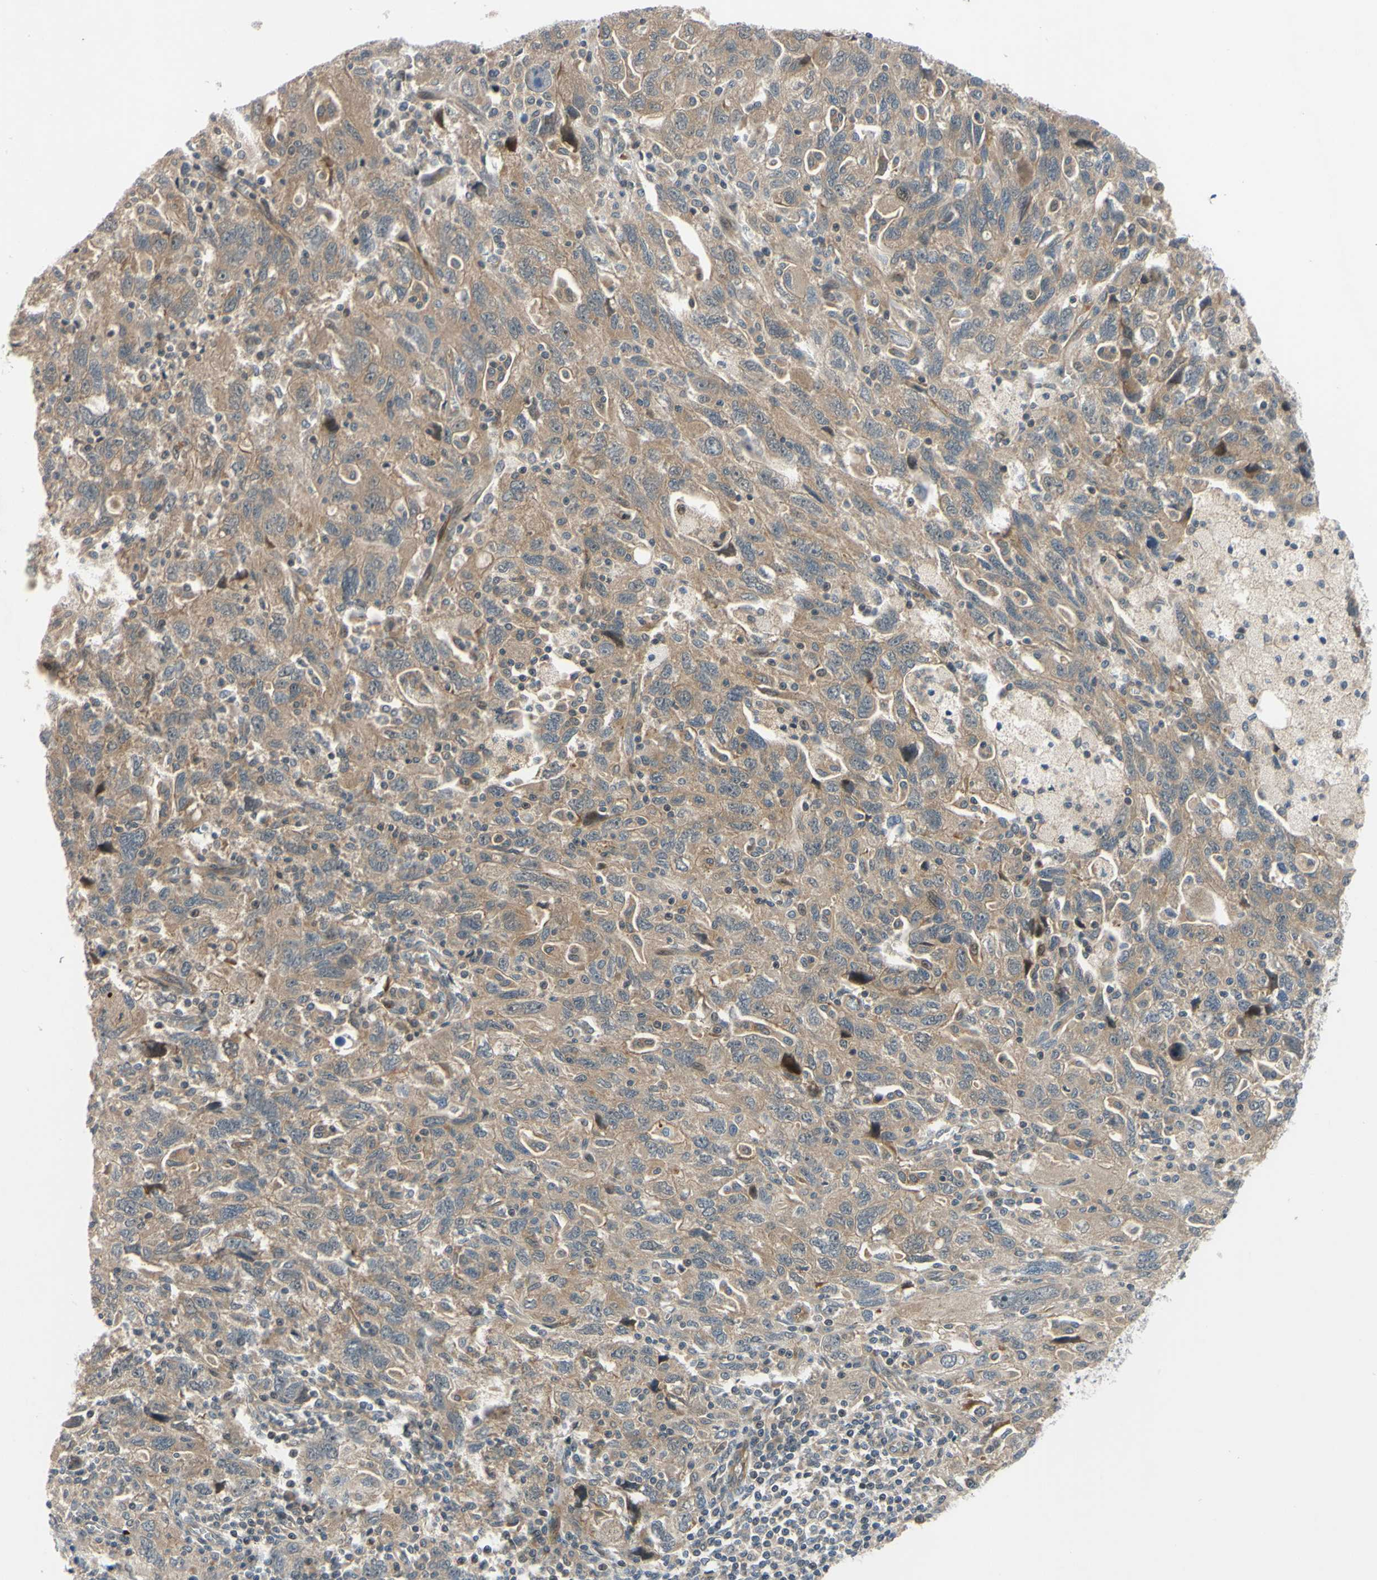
{"staining": {"intensity": "moderate", "quantity": ">75%", "location": "cytoplasmic/membranous"}, "tissue": "ovarian cancer", "cell_type": "Tumor cells", "image_type": "cancer", "snomed": [{"axis": "morphology", "description": "Carcinoma, NOS"}, {"axis": "morphology", "description": "Cystadenocarcinoma, serous, NOS"}, {"axis": "topography", "description": "Ovary"}], "caption": "Carcinoma (ovarian) tissue exhibits moderate cytoplasmic/membranous expression in about >75% of tumor cells, visualized by immunohistochemistry.", "gene": "COMMD9", "patient": {"sex": "female", "age": 69}}